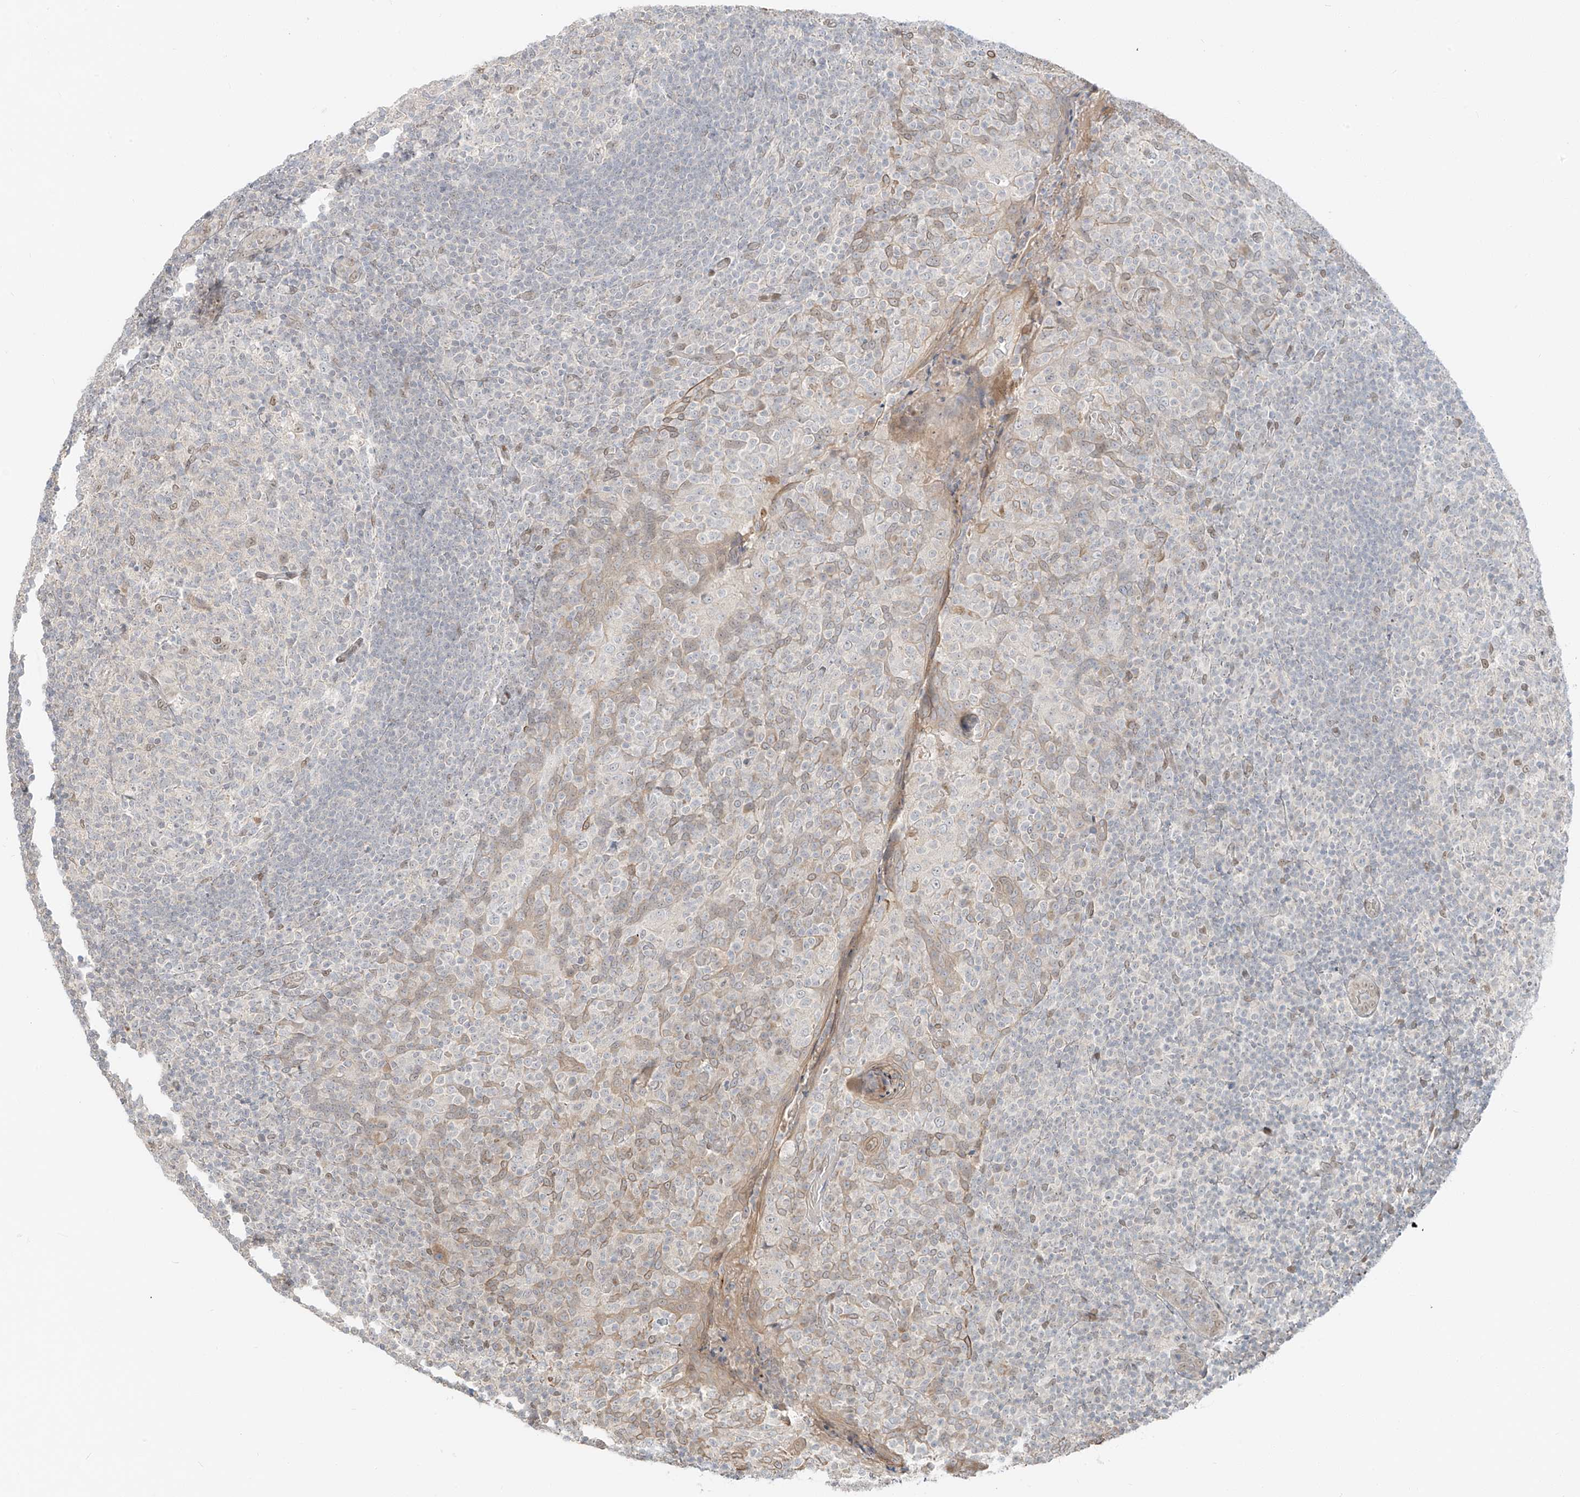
{"staining": {"intensity": "weak", "quantity": "<25%", "location": "nuclear"}, "tissue": "tonsil", "cell_type": "Germinal center cells", "image_type": "normal", "snomed": [{"axis": "morphology", "description": "Normal tissue, NOS"}, {"axis": "topography", "description": "Tonsil"}], "caption": "This is a micrograph of IHC staining of unremarkable tonsil, which shows no staining in germinal center cells. (Stains: DAB IHC with hematoxylin counter stain, Microscopy: brightfield microscopy at high magnification).", "gene": "ZNF774", "patient": {"sex": "female", "age": 19}}